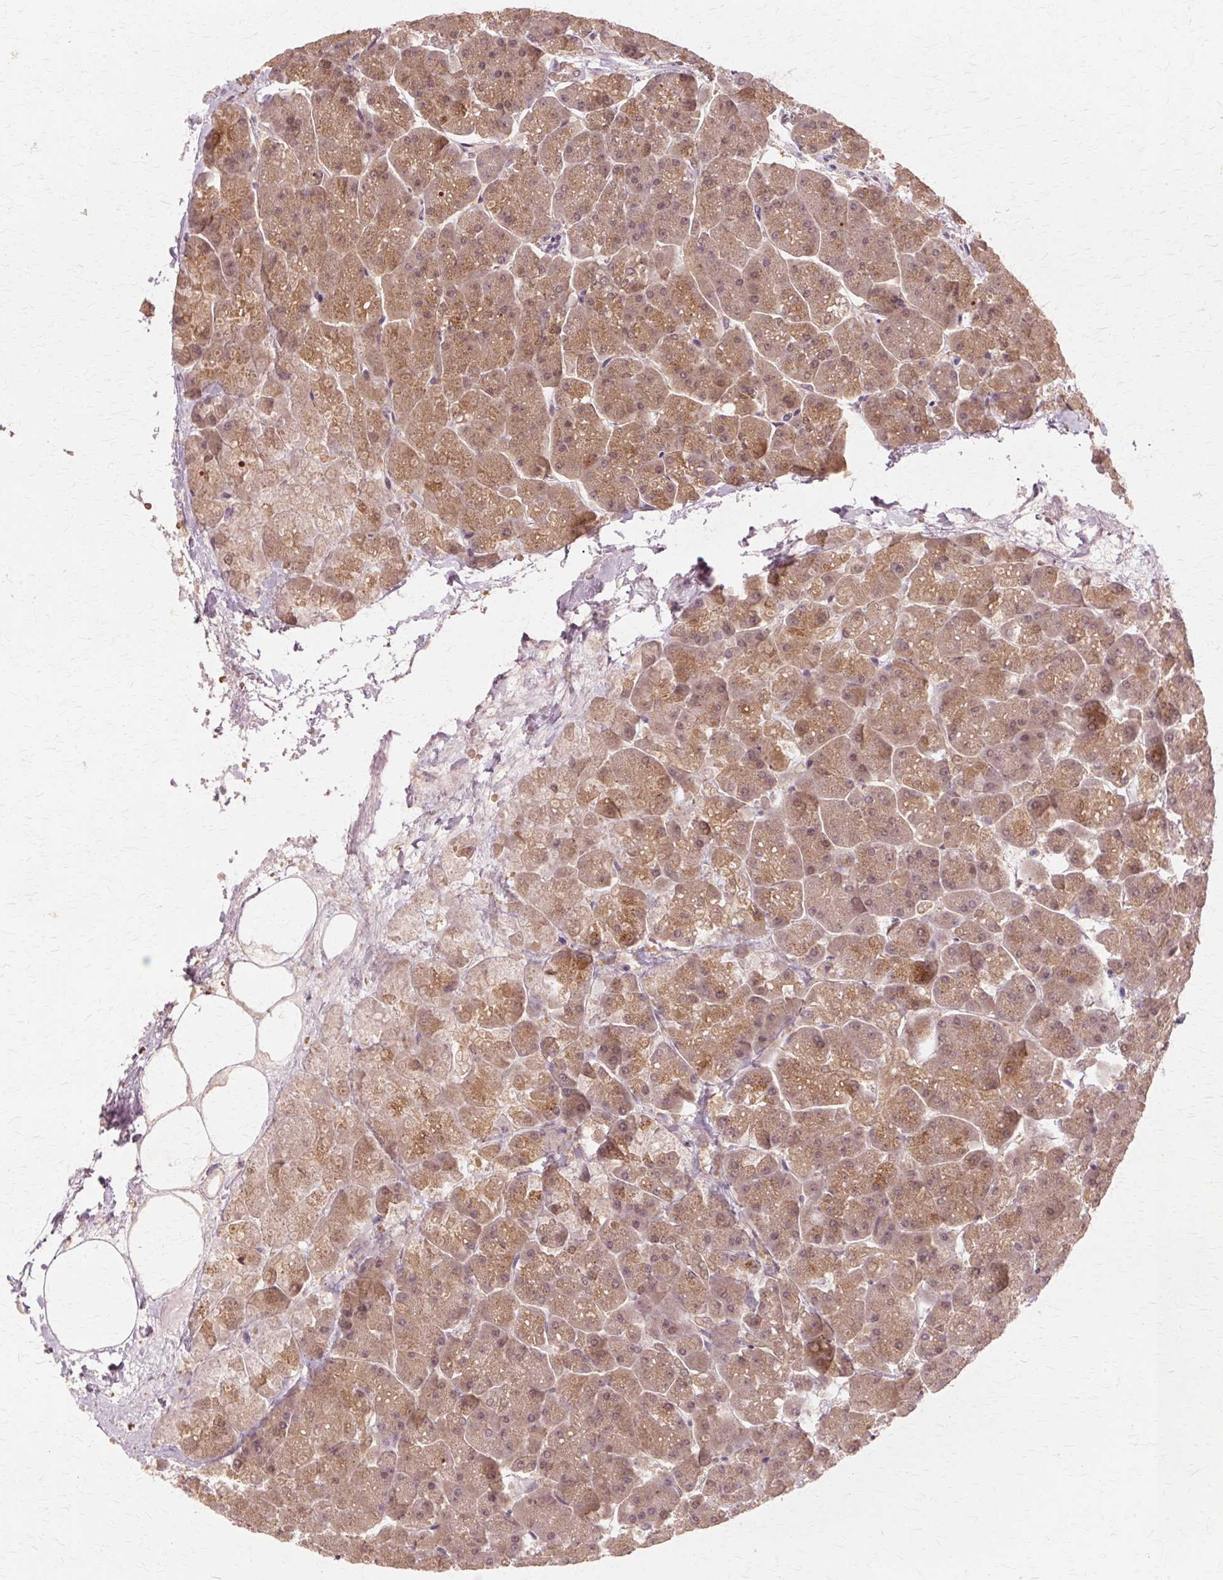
{"staining": {"intensity": "moderate", "quantity": ">75%", "location": "cytoplasmic/membranous,nuclear"}, "tissue": "pancreas", "cell_type": "Exocrine glandular cells", "image_type": "normal", "snomed": [{"axis": "morphology", "description": "Normal tissue, NOS"}, {"axis": "topography", "description": "Pancreas"}, {"axis": "topography", "description": "Peripheral nerve tissue"}], "caption": "Protein analysis of unremarkable pancreas exhibits moderate cytoplasmic/membranous,nuclear positivity in approximately >75% of exocrine glandular cells.", "gene": "PRMT5", "patient": {"sex": "male", "age": 54}}